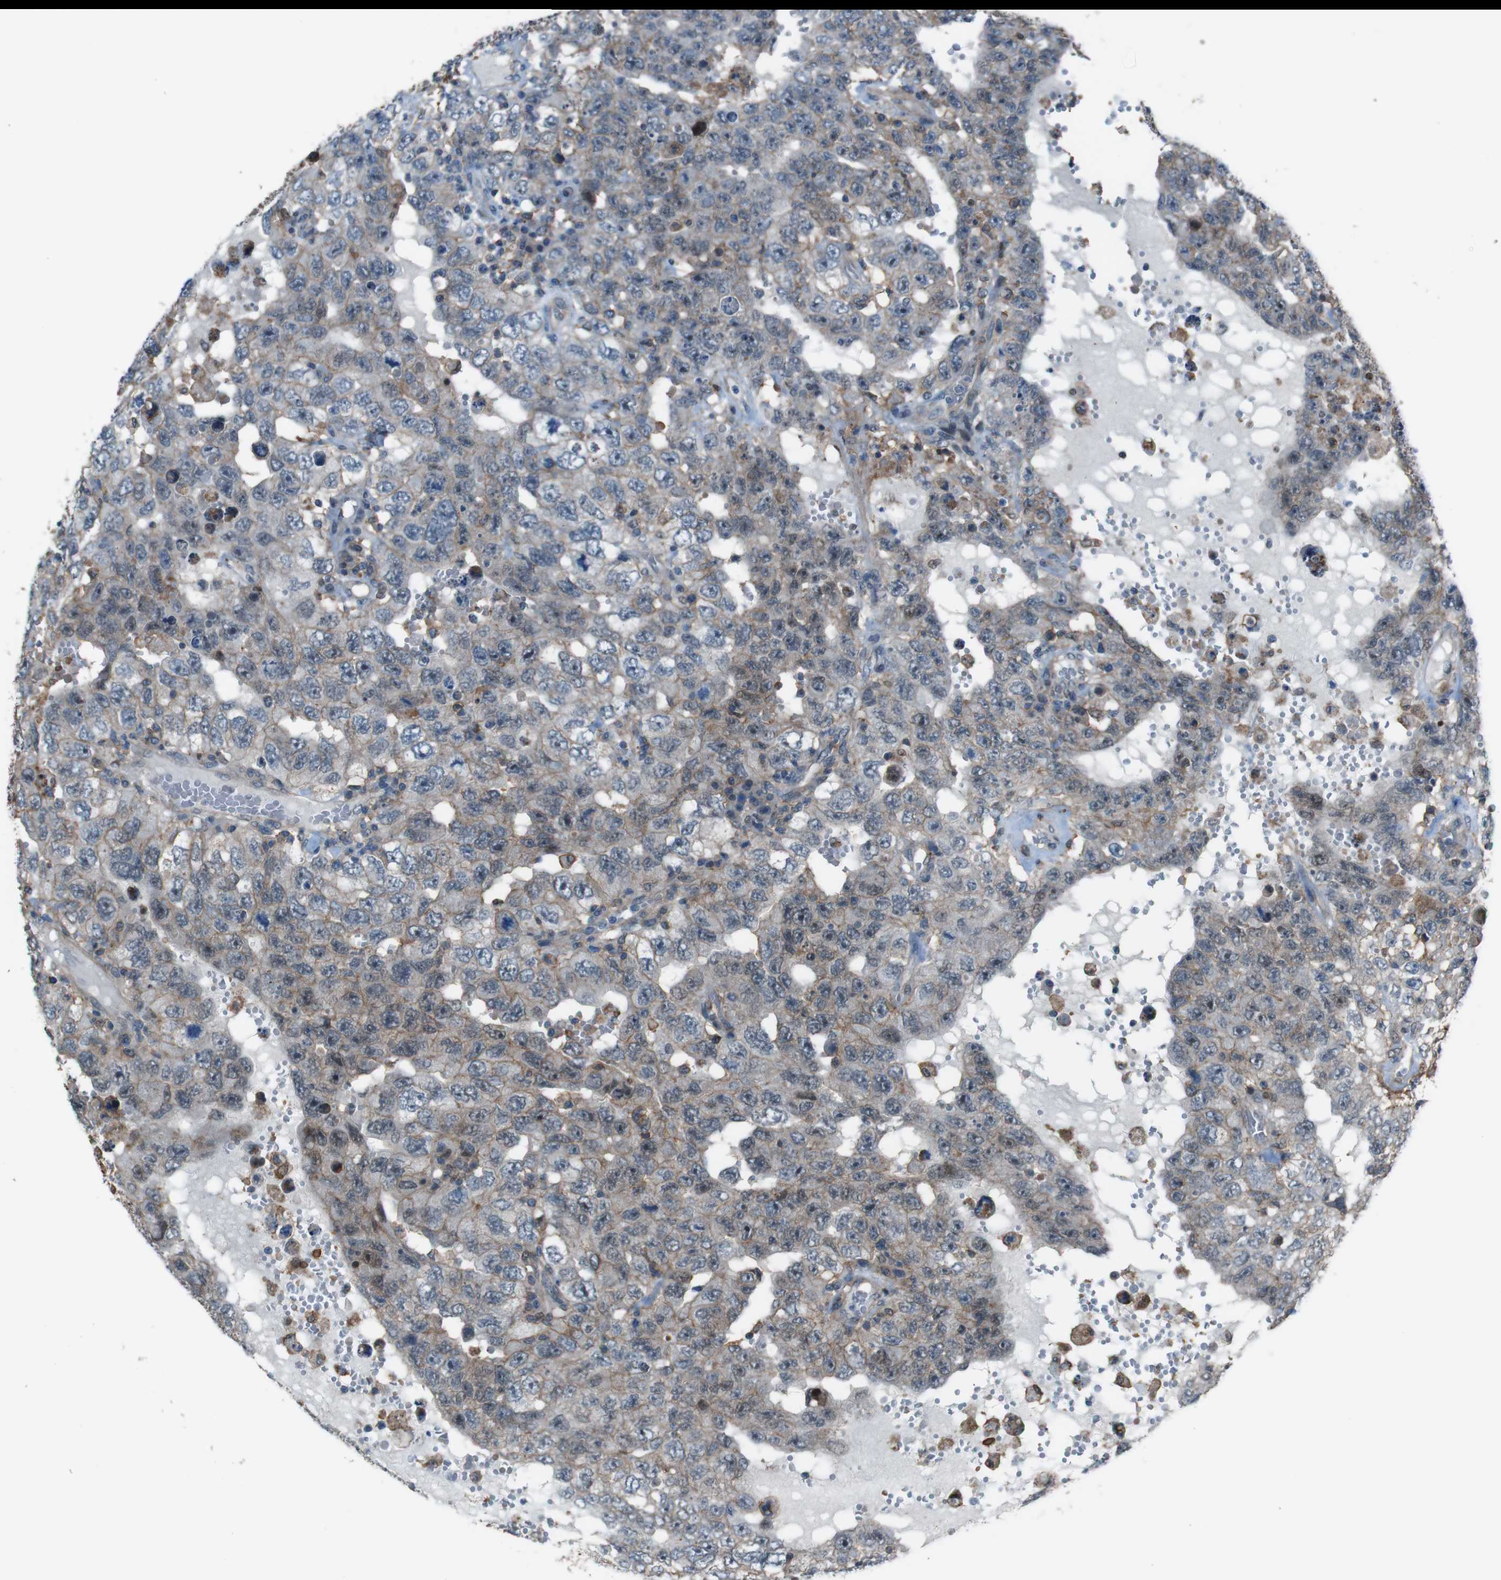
{"staining": {"intensity": "weak", "quantity": ">75%", "location": "cytoplasmic/membranous"}, "tissue": "testis cancer", "cell_type": "Tumor cells", "image_type": "cancer", "snomed": [{"axis": "morphology", "description": "Carcinoma, Embryonal, NOS"}, {"axis": "topography", "description": "Testis"}], "caption": "Testis embryonal carcinoma tissue exhibits weak cytoplasmic/membranous staining in approximately >75% of tumor cells (Stains: DAB in brown, nuclei in blue, Microscopy: brightfield microscopy at high magnification).", "gene": "ATP2B1", "patient": {"sex": "male", "age": 26}}